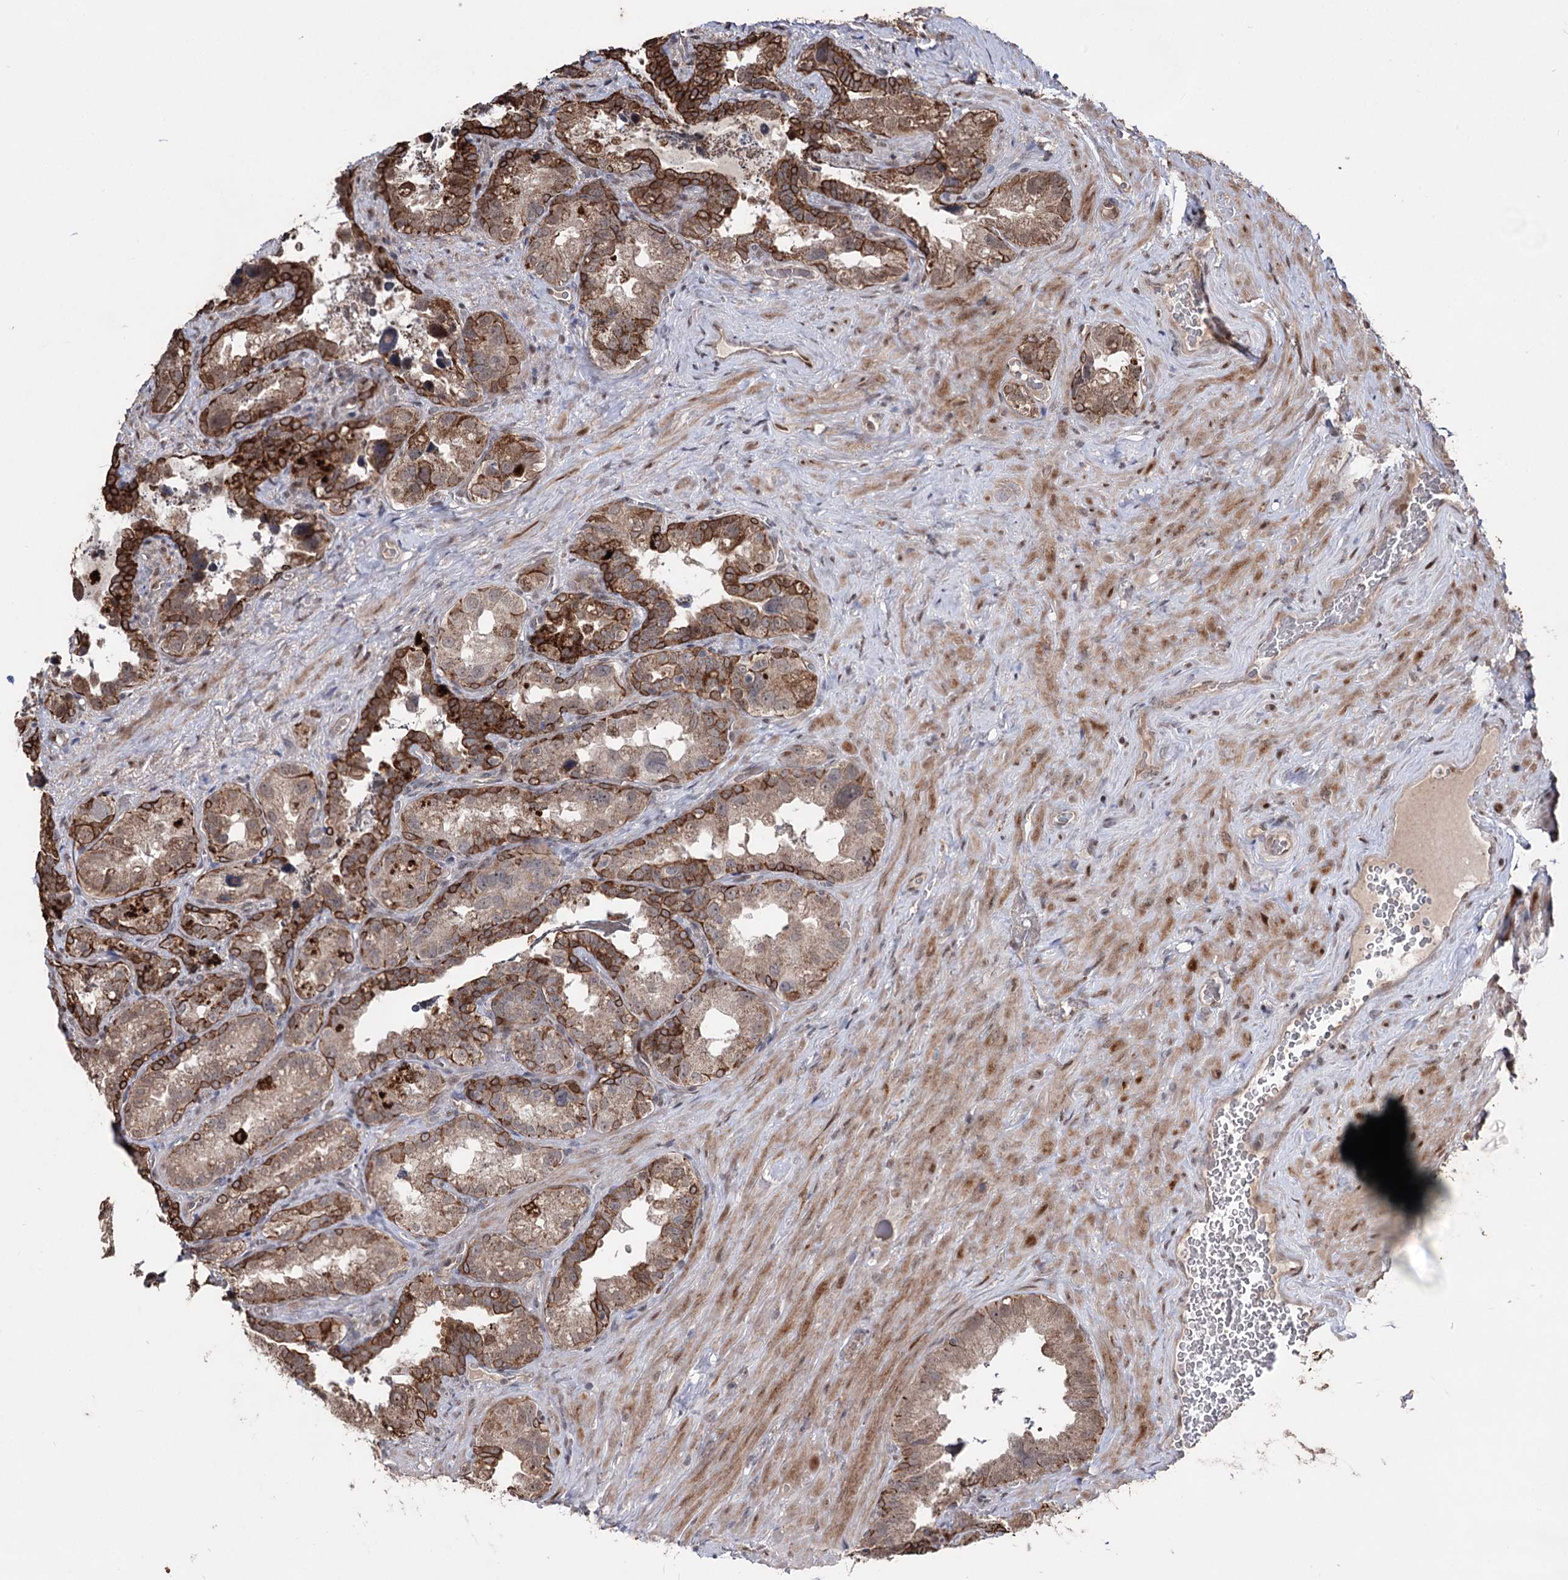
{"staining": {"intensity": "strong", "quantity": "25%-75%", "location": "cytoplasmic/membranous"}, "tissue": "seminal vesicle", "cell_type": "Glandular cells", "image_type": "normal", "snomed": [{"axis": "morphology", "description": "Normal tissue, NOS"}, {"axis": "topography", "description": "Seminal veicle"}, {"axis": "topography", "description": "Peripheral nerve tissue"}], "caption": "Strong cytoplasmic/membranous expression for a protein is appreciated in approximately 25%-75% of glandular cells of unremarkable seminal vesicle using IHC.", "gene": "CPNE8", "patient": {"sex": "male", "age": 67}}